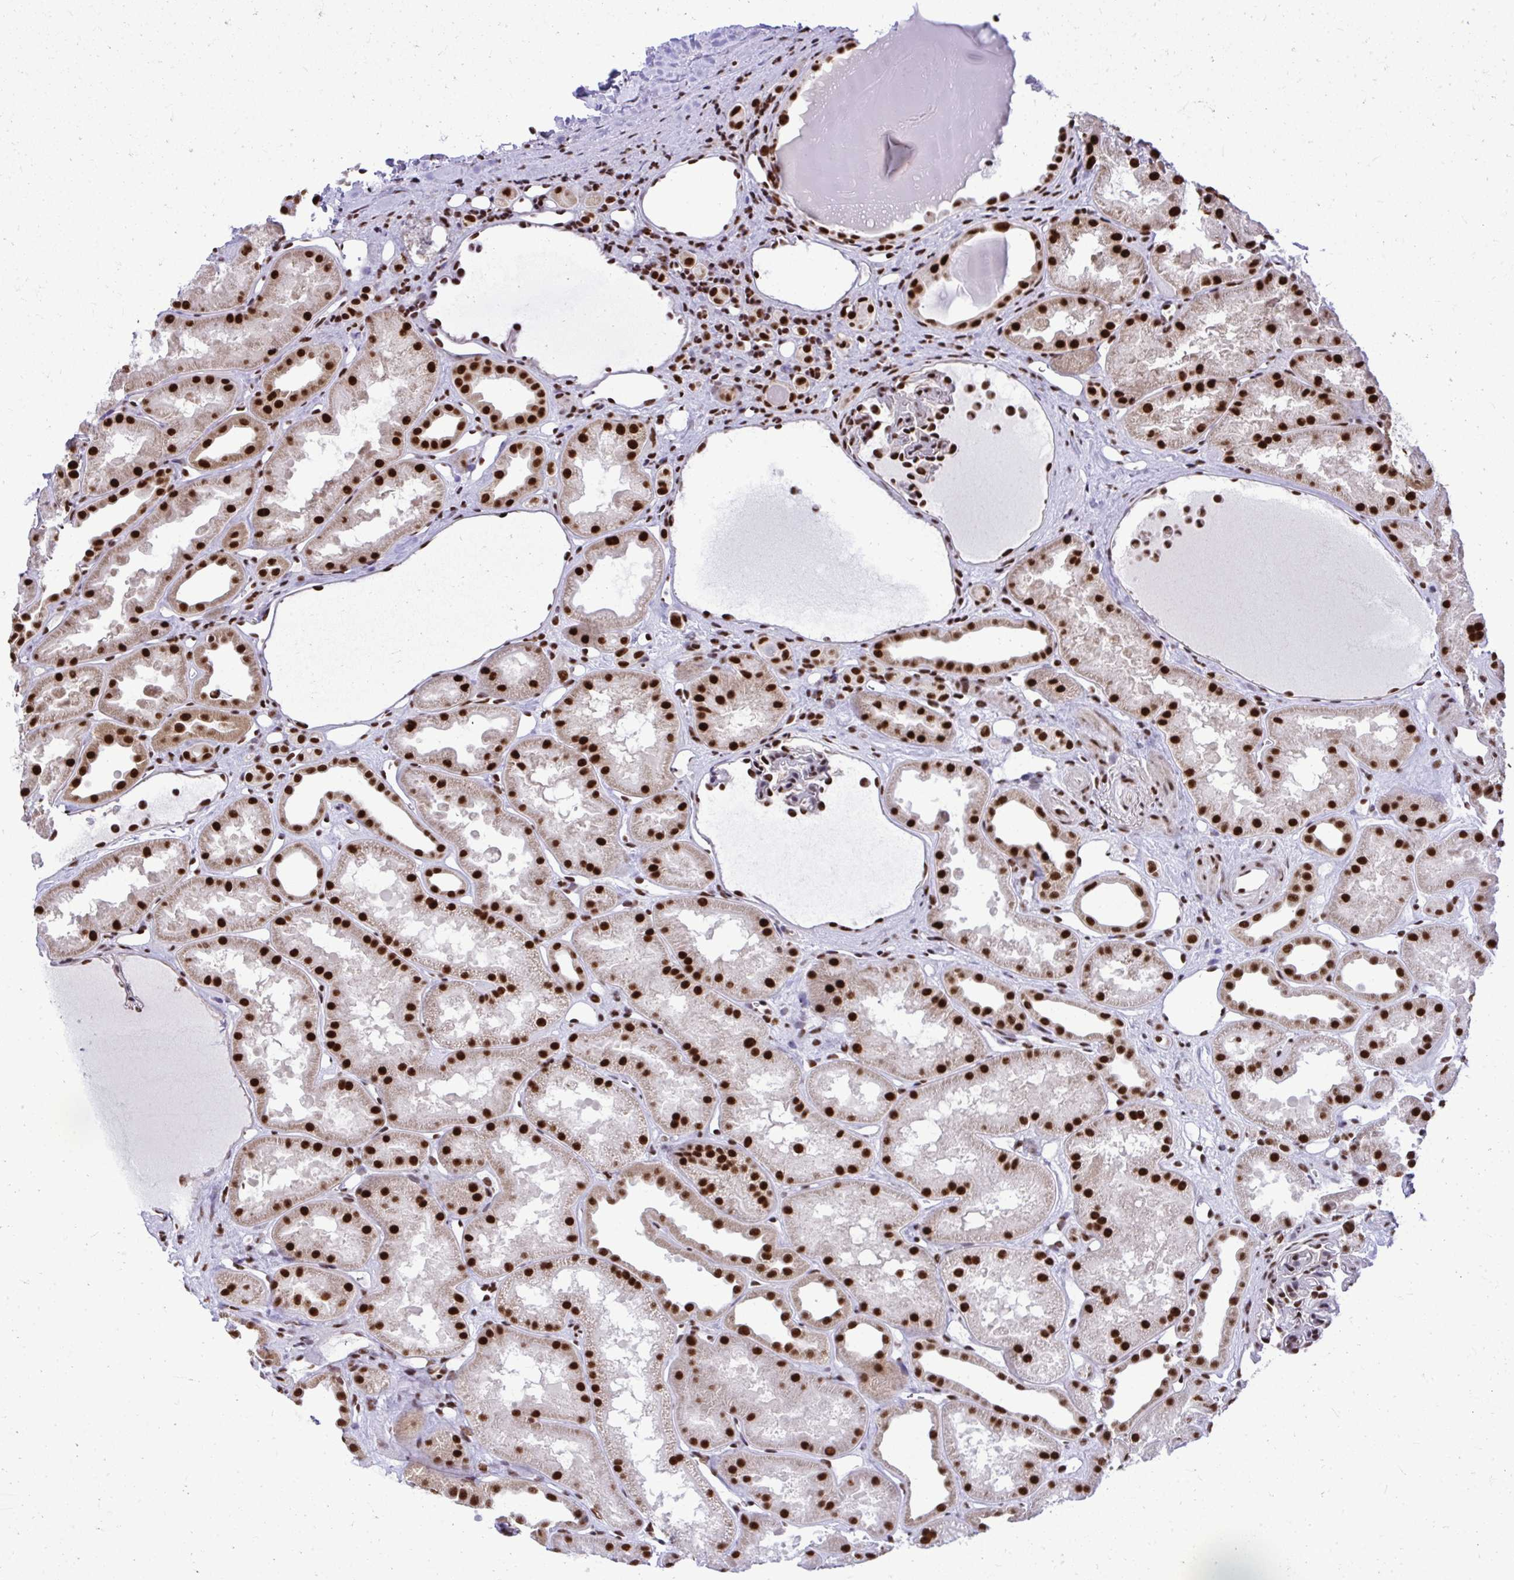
{"staining": {"intensity": "strong", "quantity": "25%-75%", "location": "nuclear"}, "tissue": "kidney", "cell_type": "Cells in glomeruli", "image_type": "normal", "snomed": [{"axis": "morphology", "description": "Normal tissue, NOS"}, {"axis": "topography", "description": "Kidney"}], "caption": "A high amount of strong nuclear staining is seen in approximately 25%-75% of cells in glomeruli in normal kidney.", "gene": "PRPF19", "patient": {"sex": "male", "age": 61}}